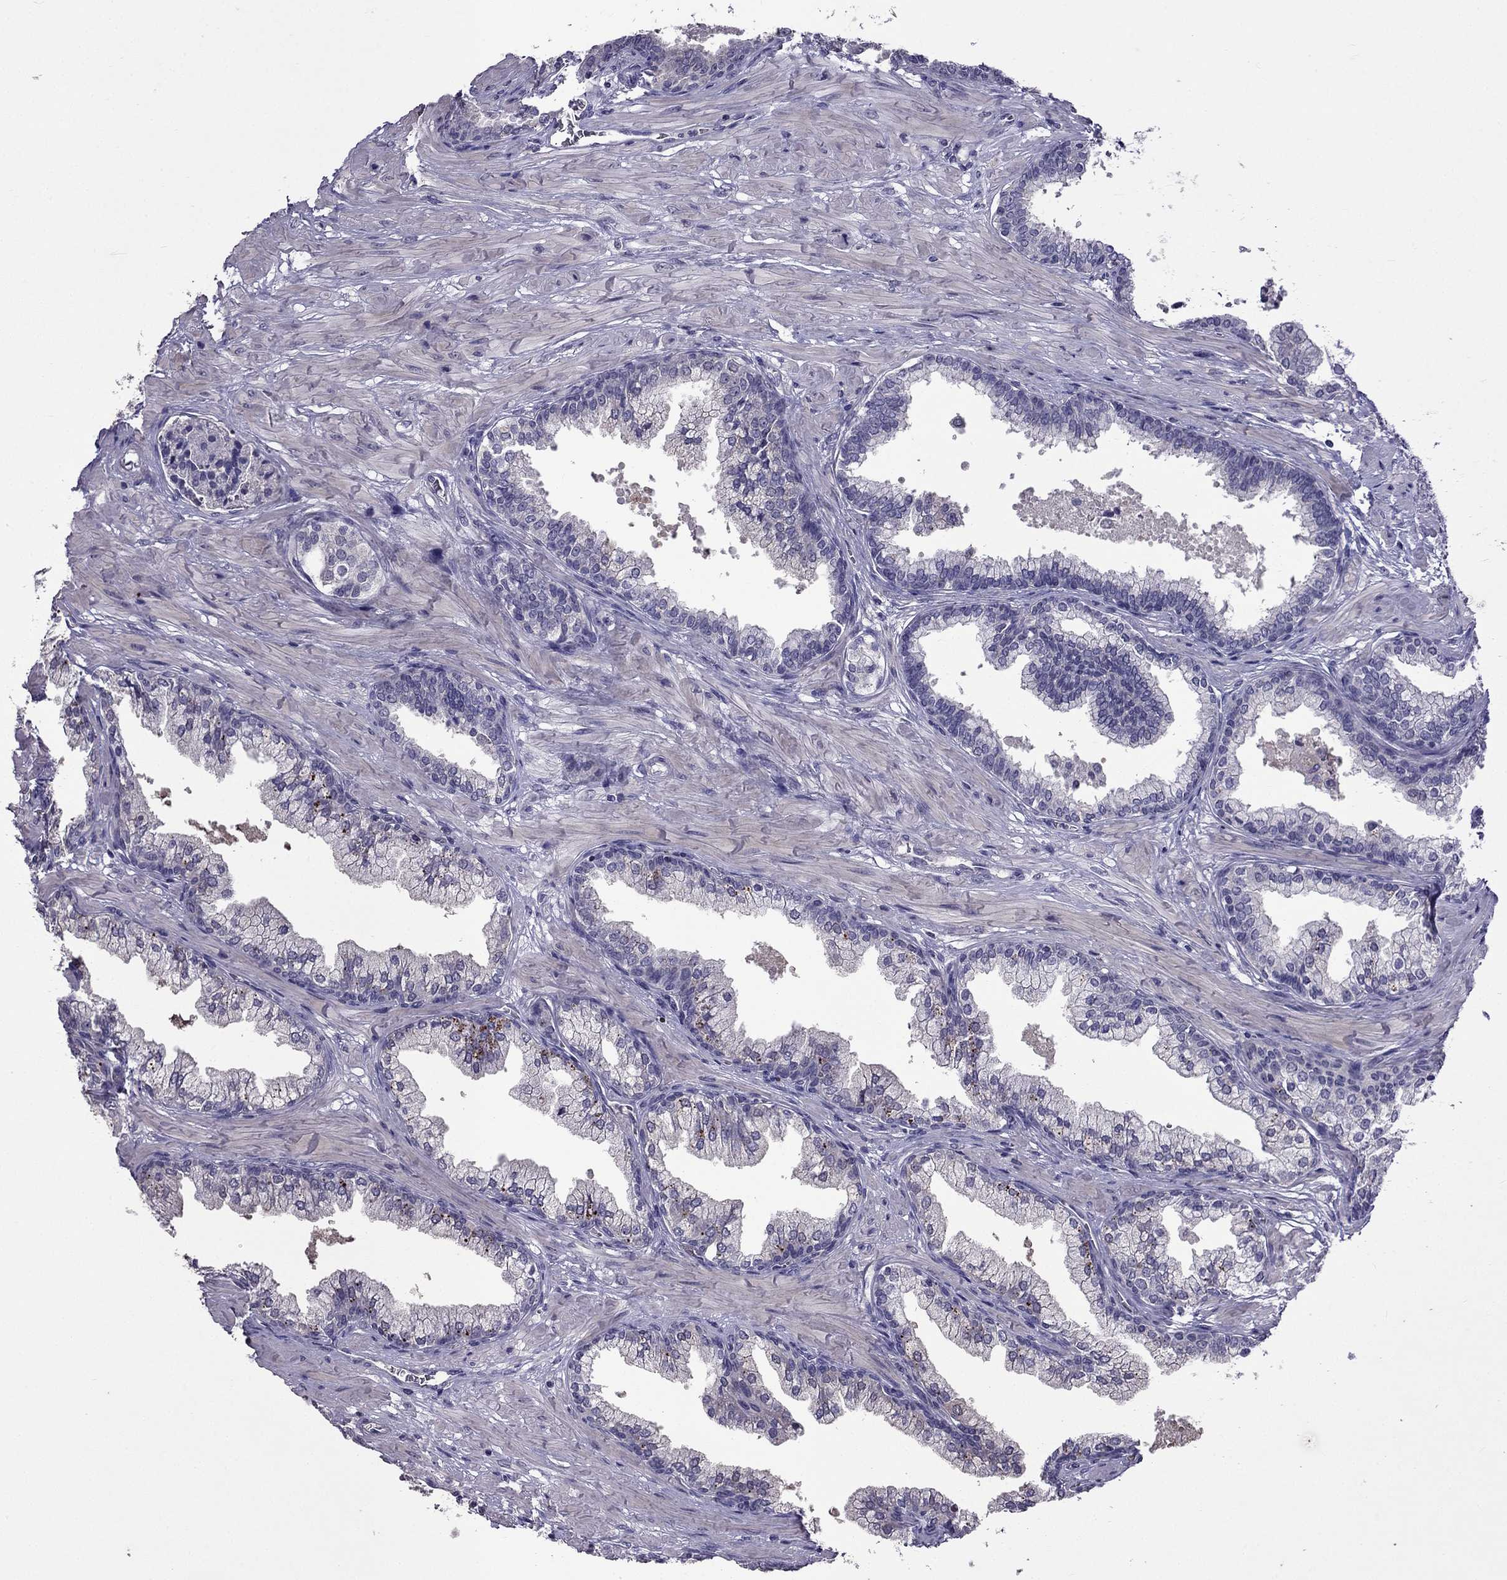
{"staining": {"intensity": "negative", "quantity": "none", "location": "none"}, "tissue": "prostate cancer", "cell_type": "Tumor cells", "image_type": "cancer", "snomed": [{"axis": "morphology", "description": "Adenocarcinoma, NOS"}, {"axis": "topography", "description": "Prostate and seminal vesicle, NOS"}, {"axis": "topography", "description": "Prostate"}], "caption": "Immunohistochemistry (IHC) photomicrograph of prostate cancer stained for a protein (brown), which displays no expression in tumor cells.", "gene": "AQP9", "patient": {"sex": "male", "age": 44}}